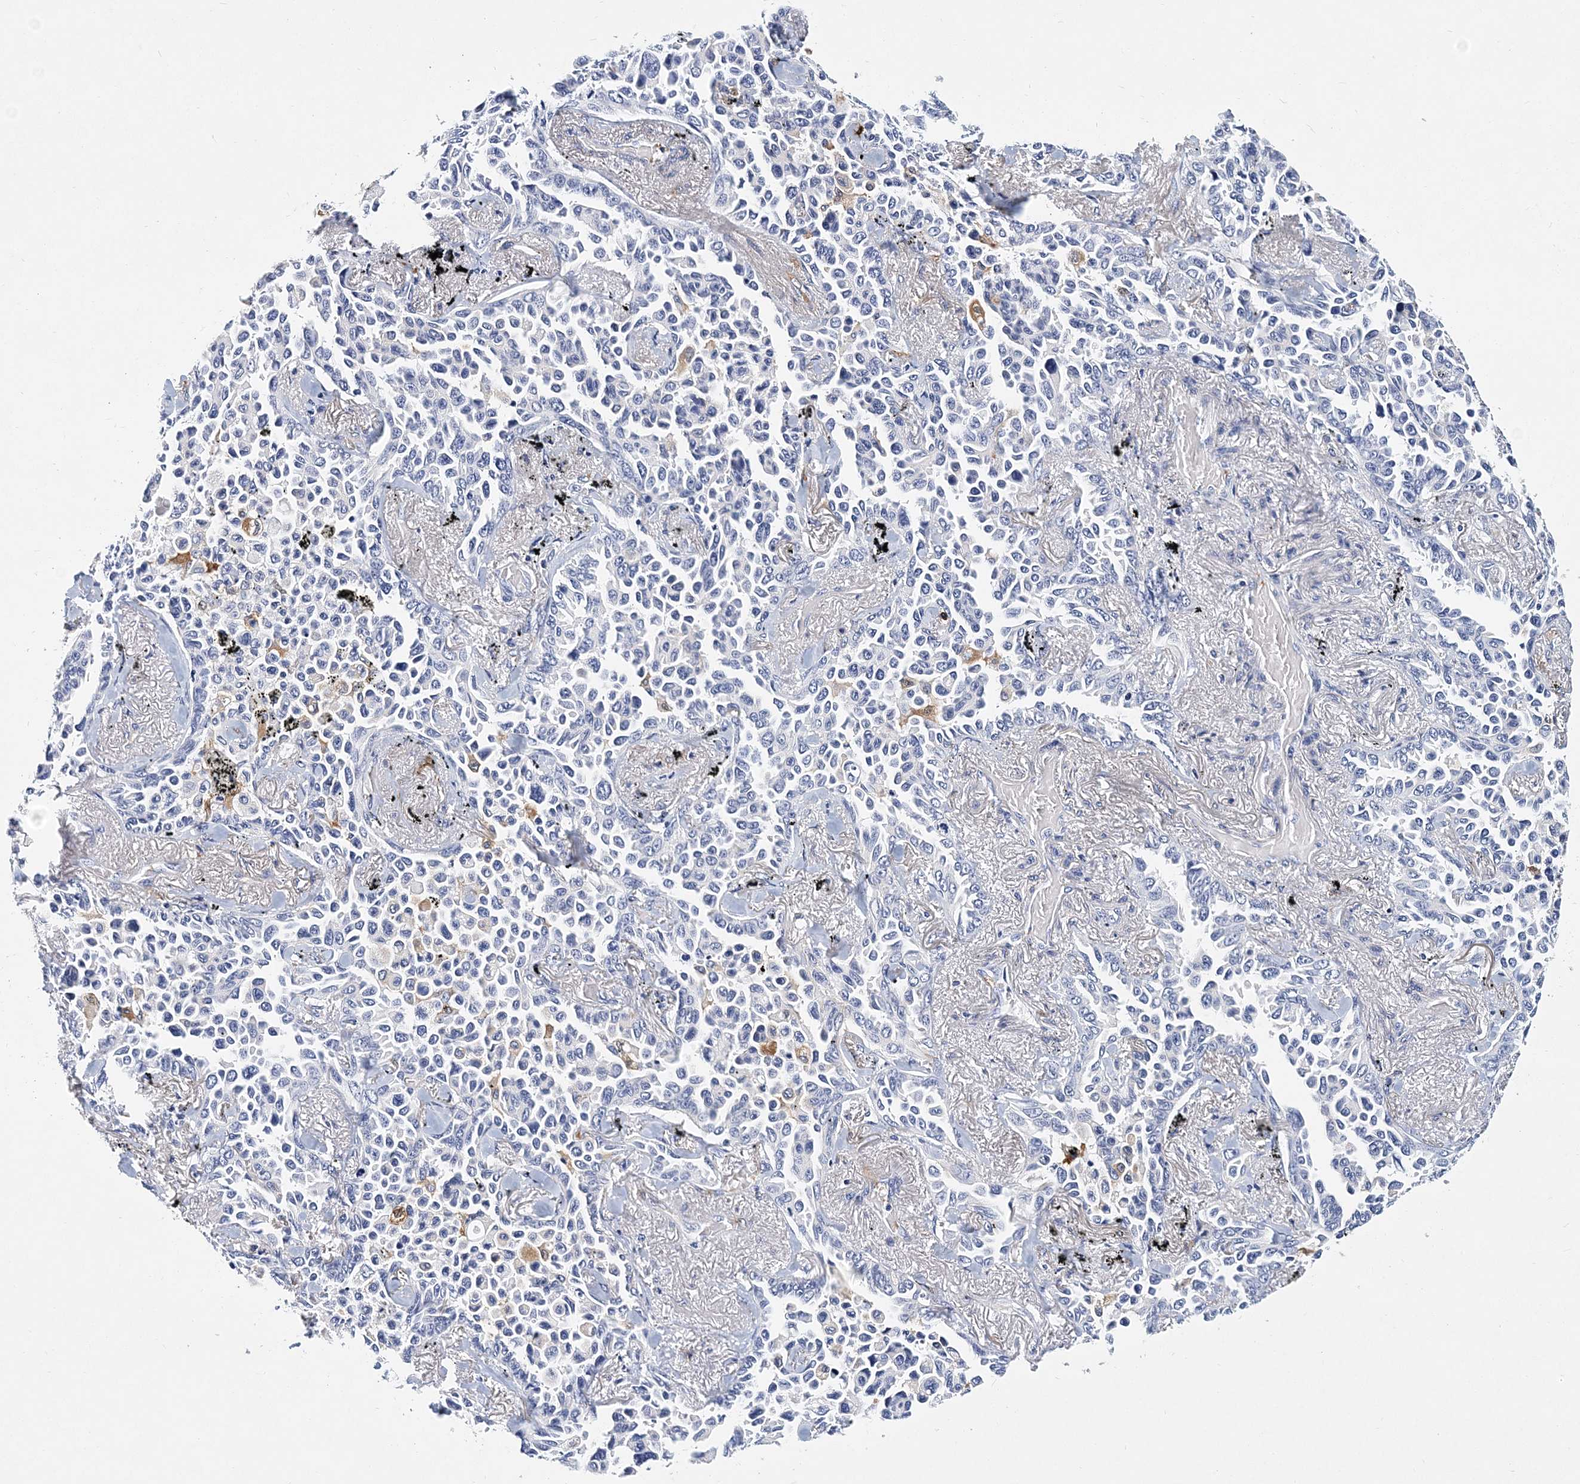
{"staining": {"intensity": "negative", "quantity": "none", "location": "none"}, "tissue": "lung cancer", "cell_type": "Tumor cells", "image_type": "cancer", "snomed": [{"axis": "morphology", "description": "Adenocarcinoma, NOS"}, {"axis": "topography", "description": "Lung"}], "caption": "Lung cancer was stained to show a protein in brown. There is no significant staining in tumor cells. The staining is performed using DAB (3,3'-diaminobenzidine) brown chromogen with nuclei counter-stained in using hematoxylin.", "gene": "ITGA2B", "patient": {"sex": "female", "age": 67}}